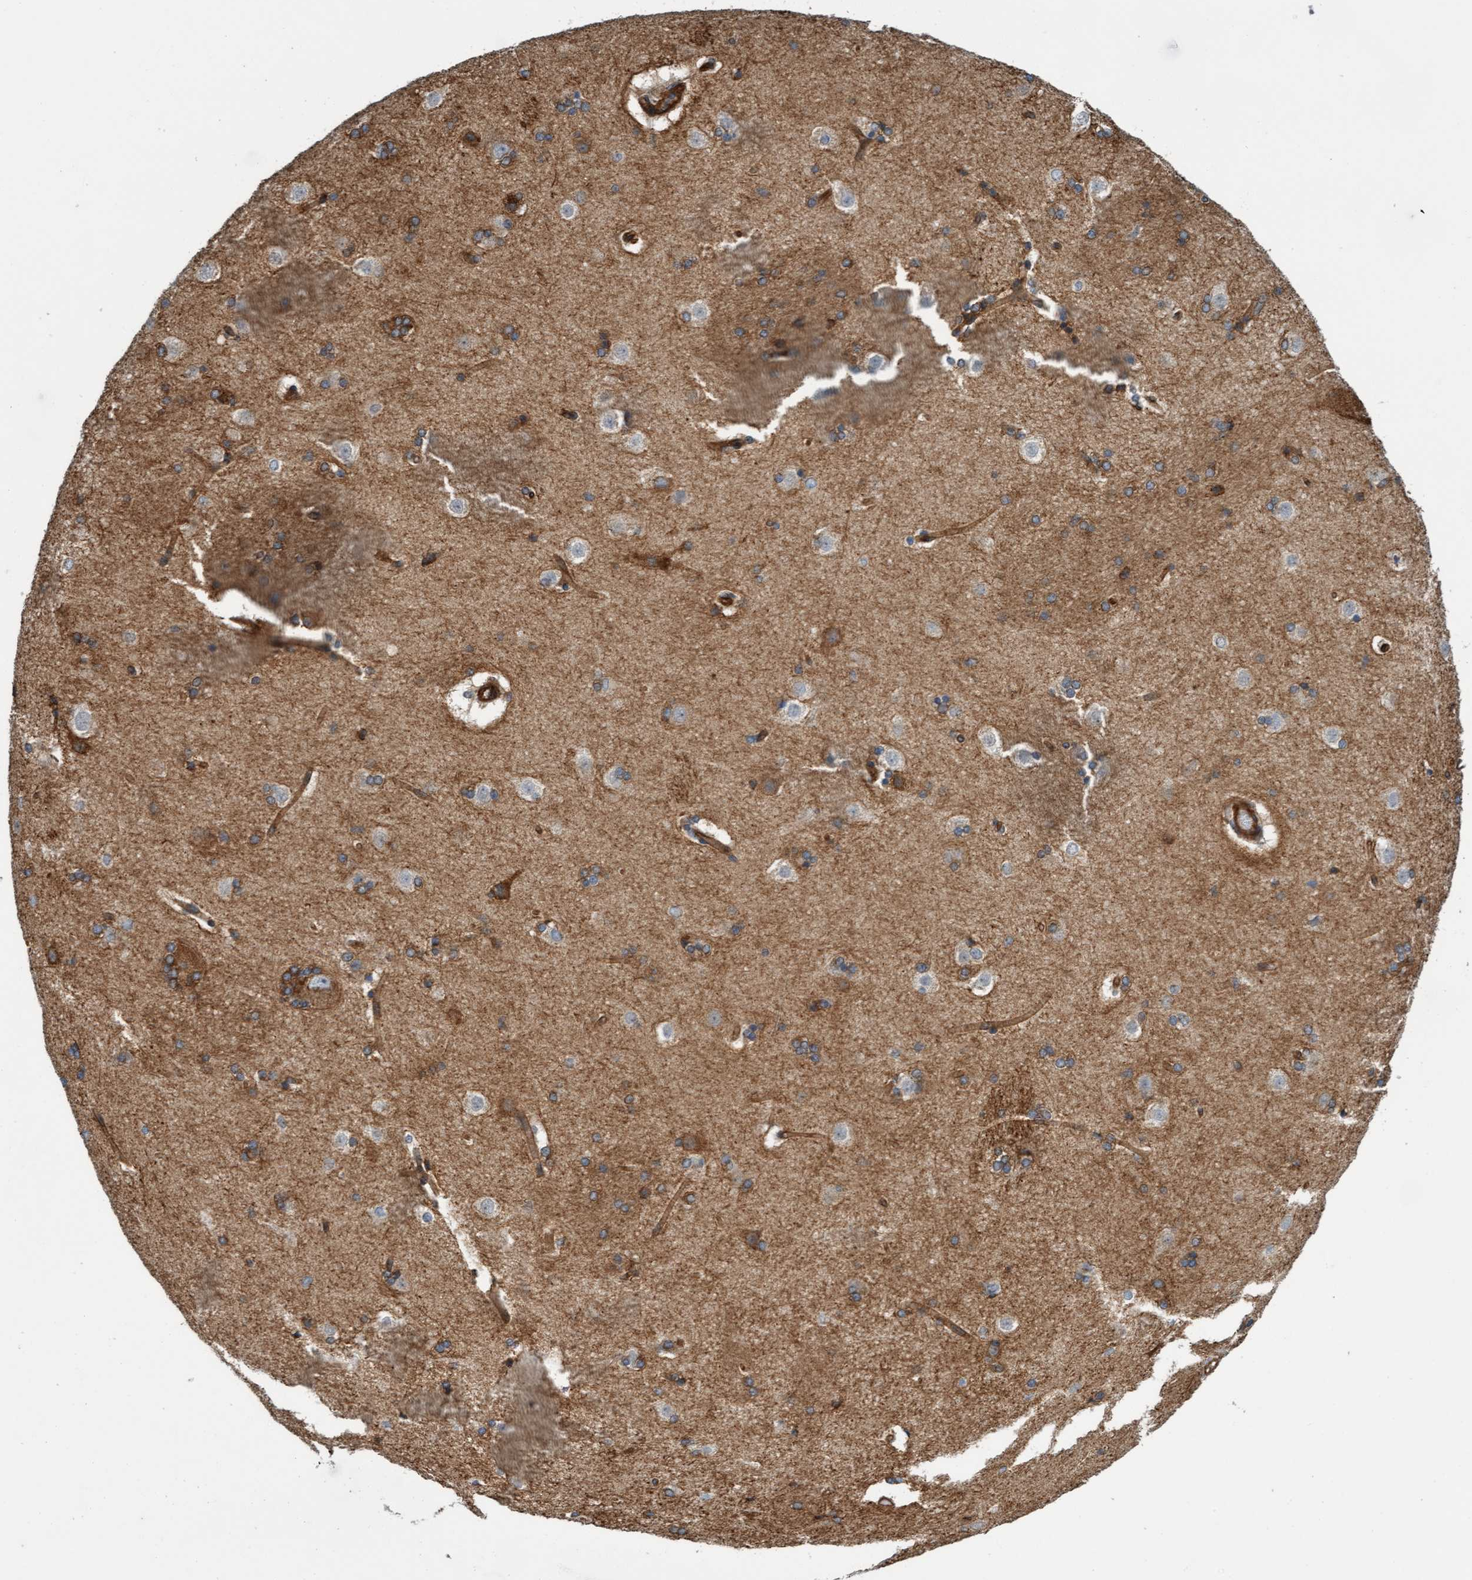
{"staining": {"intensity": "moderate", "quantity": ">75%", "location": "cytoplasmic/membranous"}, "tissue": "caudate", "cell_type": "Glial cells", "image_type": "normal", "snomed": [{"axis": "morphology", "description": "Normal tissue, NOS"}, {"axis": "topography", "description": "Lateral ventricle wall"}], "caption": "About >75% of glial cells in benign human caudate show moderate cytoplasmic/membranous protein staining as visualized by brown immunohistochemical staining.", "gene": "FMNL3", "patient": {"sex": "female", "age": 19}}